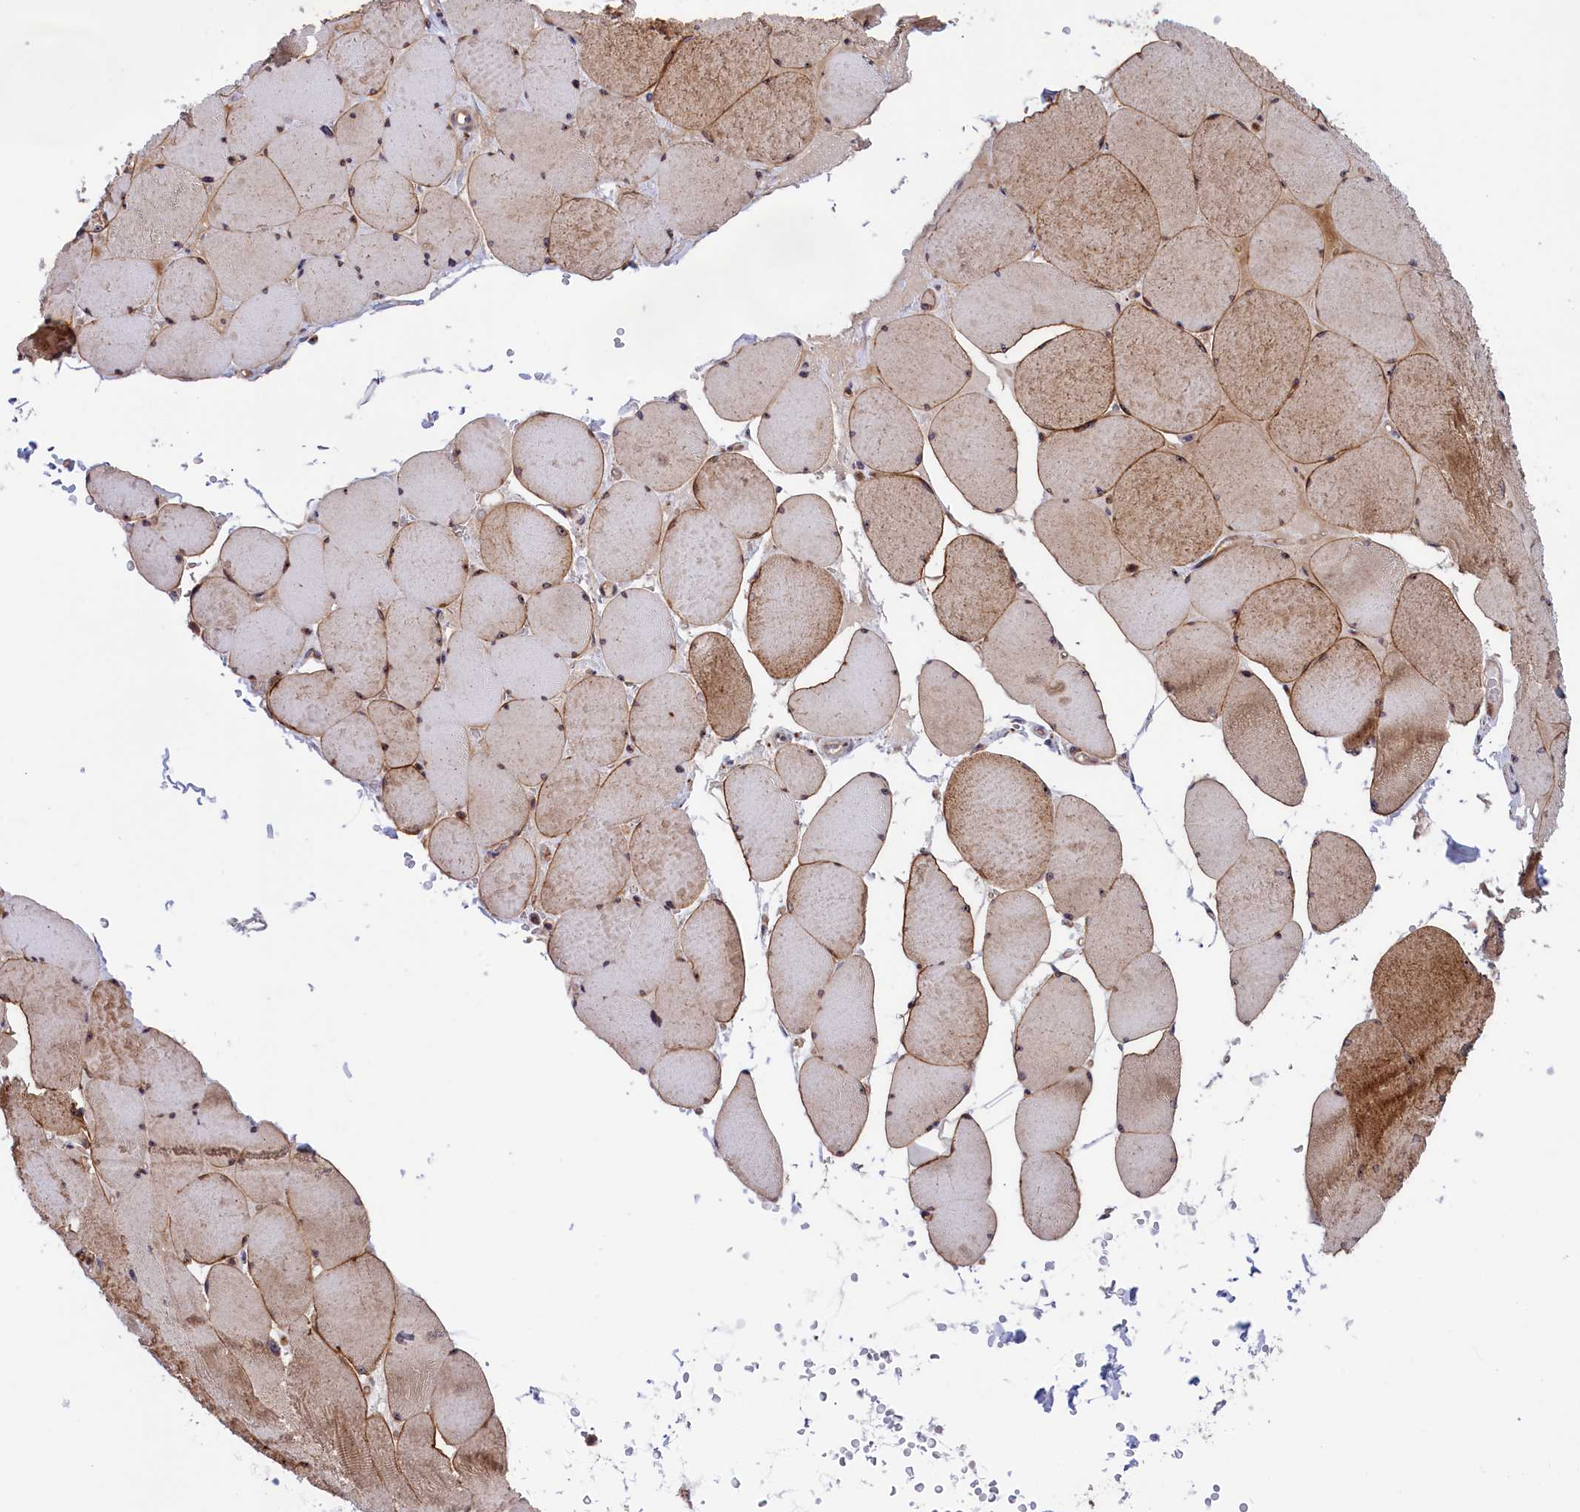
{"staining": {"intensity": "moderate", "quantity": ">75%", "location": "cytoplasmic/membranous,nuclear"}, "tissue": "skeletal muscle", "cell_type": "Myocytes", "image_type": "normal", "snomed": [{"axis": "morphology", "description": "Normal tissue, NOS"}, {"axis": "topography", "description": "Skeletal muscle"}, {"axis": "topography", "description": "Head-Neck"}], "caption": "Immunohistochemical staining of unremarkable skeletal muscle reveals >75% levels of moderate cytoplasmic/membranous,nuclear protein positivity in about >75% of myocytes. Ihc stains the protein of interest in brown and the nuclei are stained blue.", "gene": "MPND", "patient": {"sex": "male", "age": 66}}